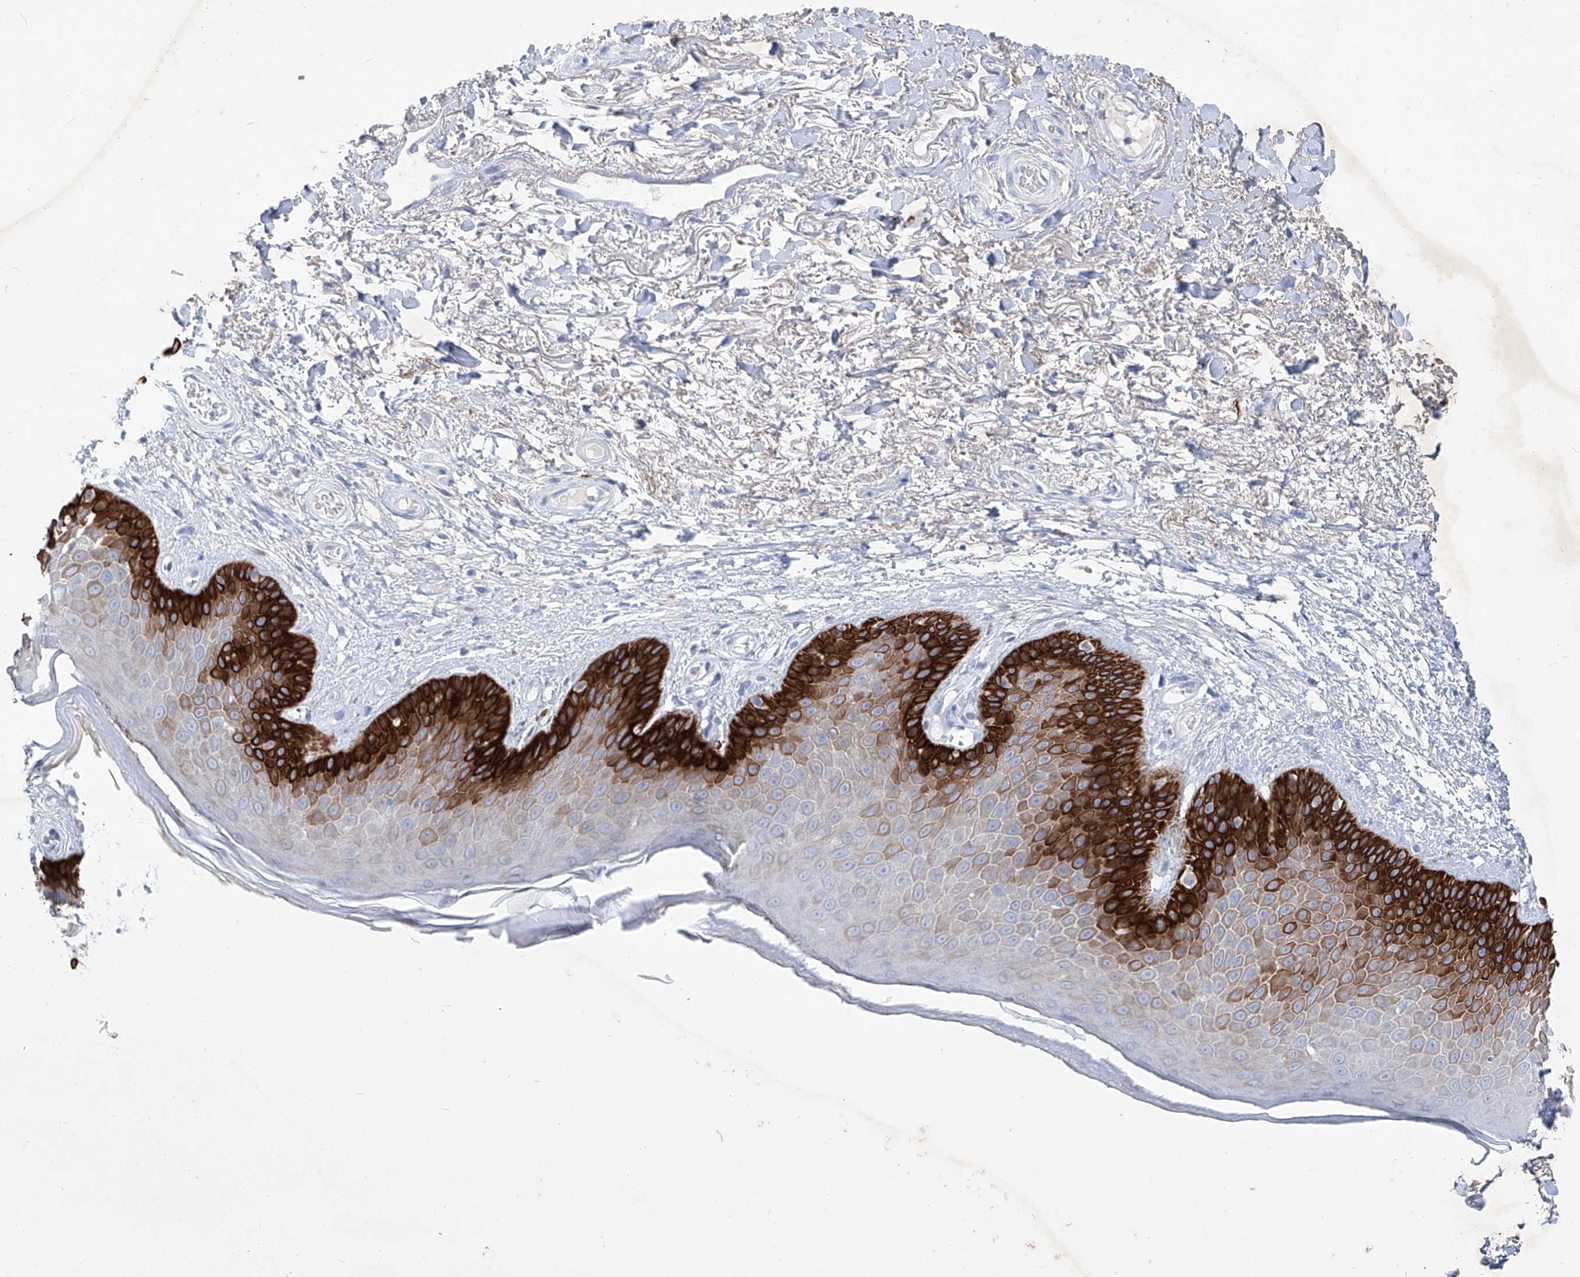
{"staining": {"intensity": "strong", "quantity": "25%-75%", "location": "cytoplasmic/membranous"}, "tissue": "skin", "cell_type": "Epidermal cells", "image_type": "normal", "snomed": [{"axis": "morphology", "description": "Normal tissue, NOS"}, {"axis": "topography", "description": "Anal"}], "caption": "There is high levels of strong cytoplasmic/membranous expression in epidermal cells of normal skin, as demonstrated by immunohistochemical staining (brown color).", "gene": "FRS3", "patient": {"sex": "male", "age": 74}}